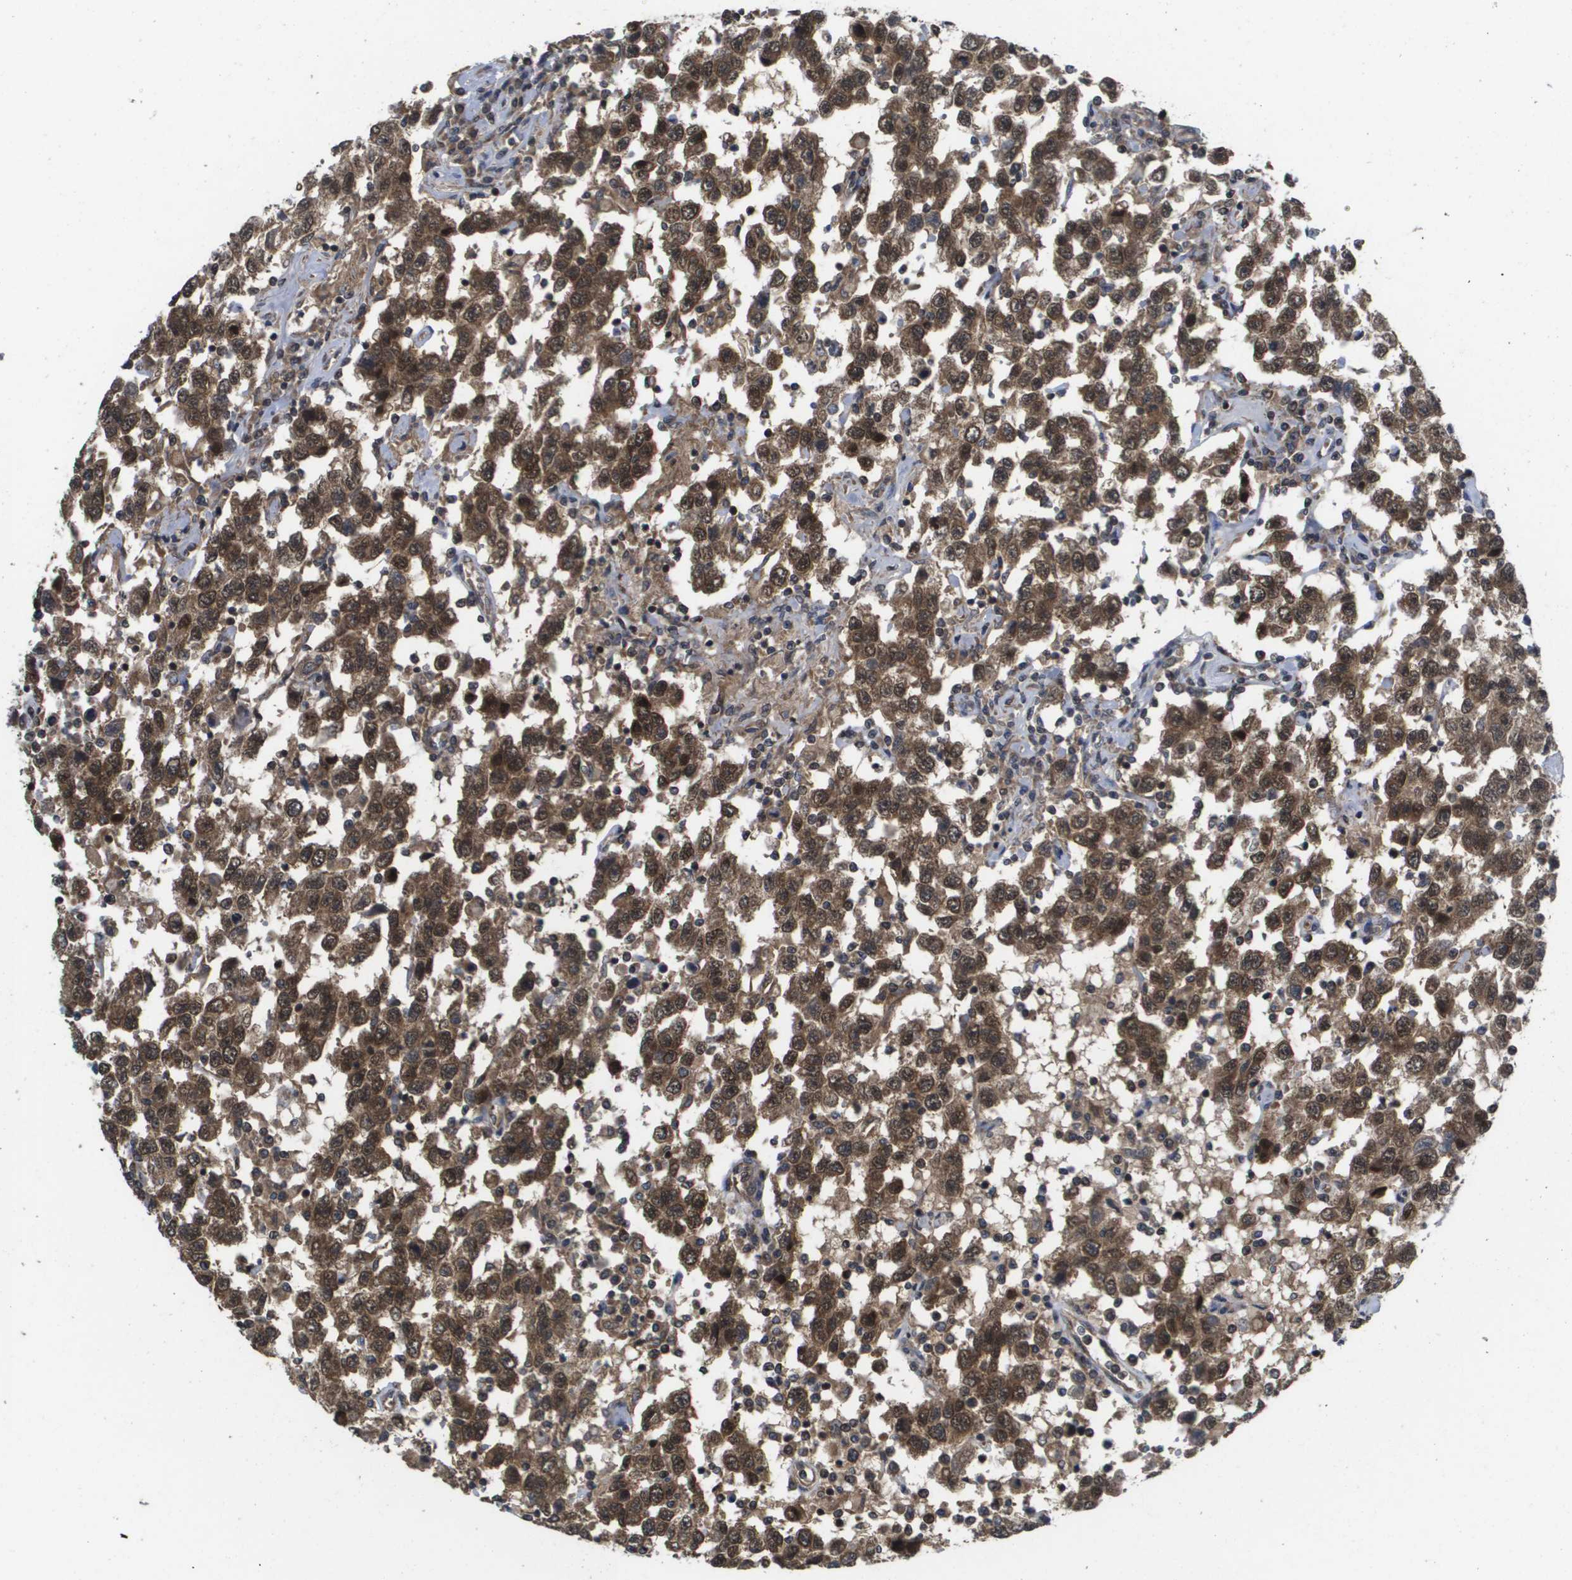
{"staining": {"intensity": "strong", "quantity": ">75%", "location": "cytoplasmic/membranous"}, "tissue": "testis cancer", "cell_type": "Tumor cells", "image_type": "cancer", "snomed": [{"axis": "morphology", "description": "Seminoma, NOS"}, {"axis": "topography", "description": "Testis"}], "caption": "About >75% of tumor cells in testis seminoma demonstrate strong cytoplasmic/membranous protein expression as visualized by brown immunohistochemical staining.", "gene": "RBM38", "patient": {"sex": "male", "age": 41}}